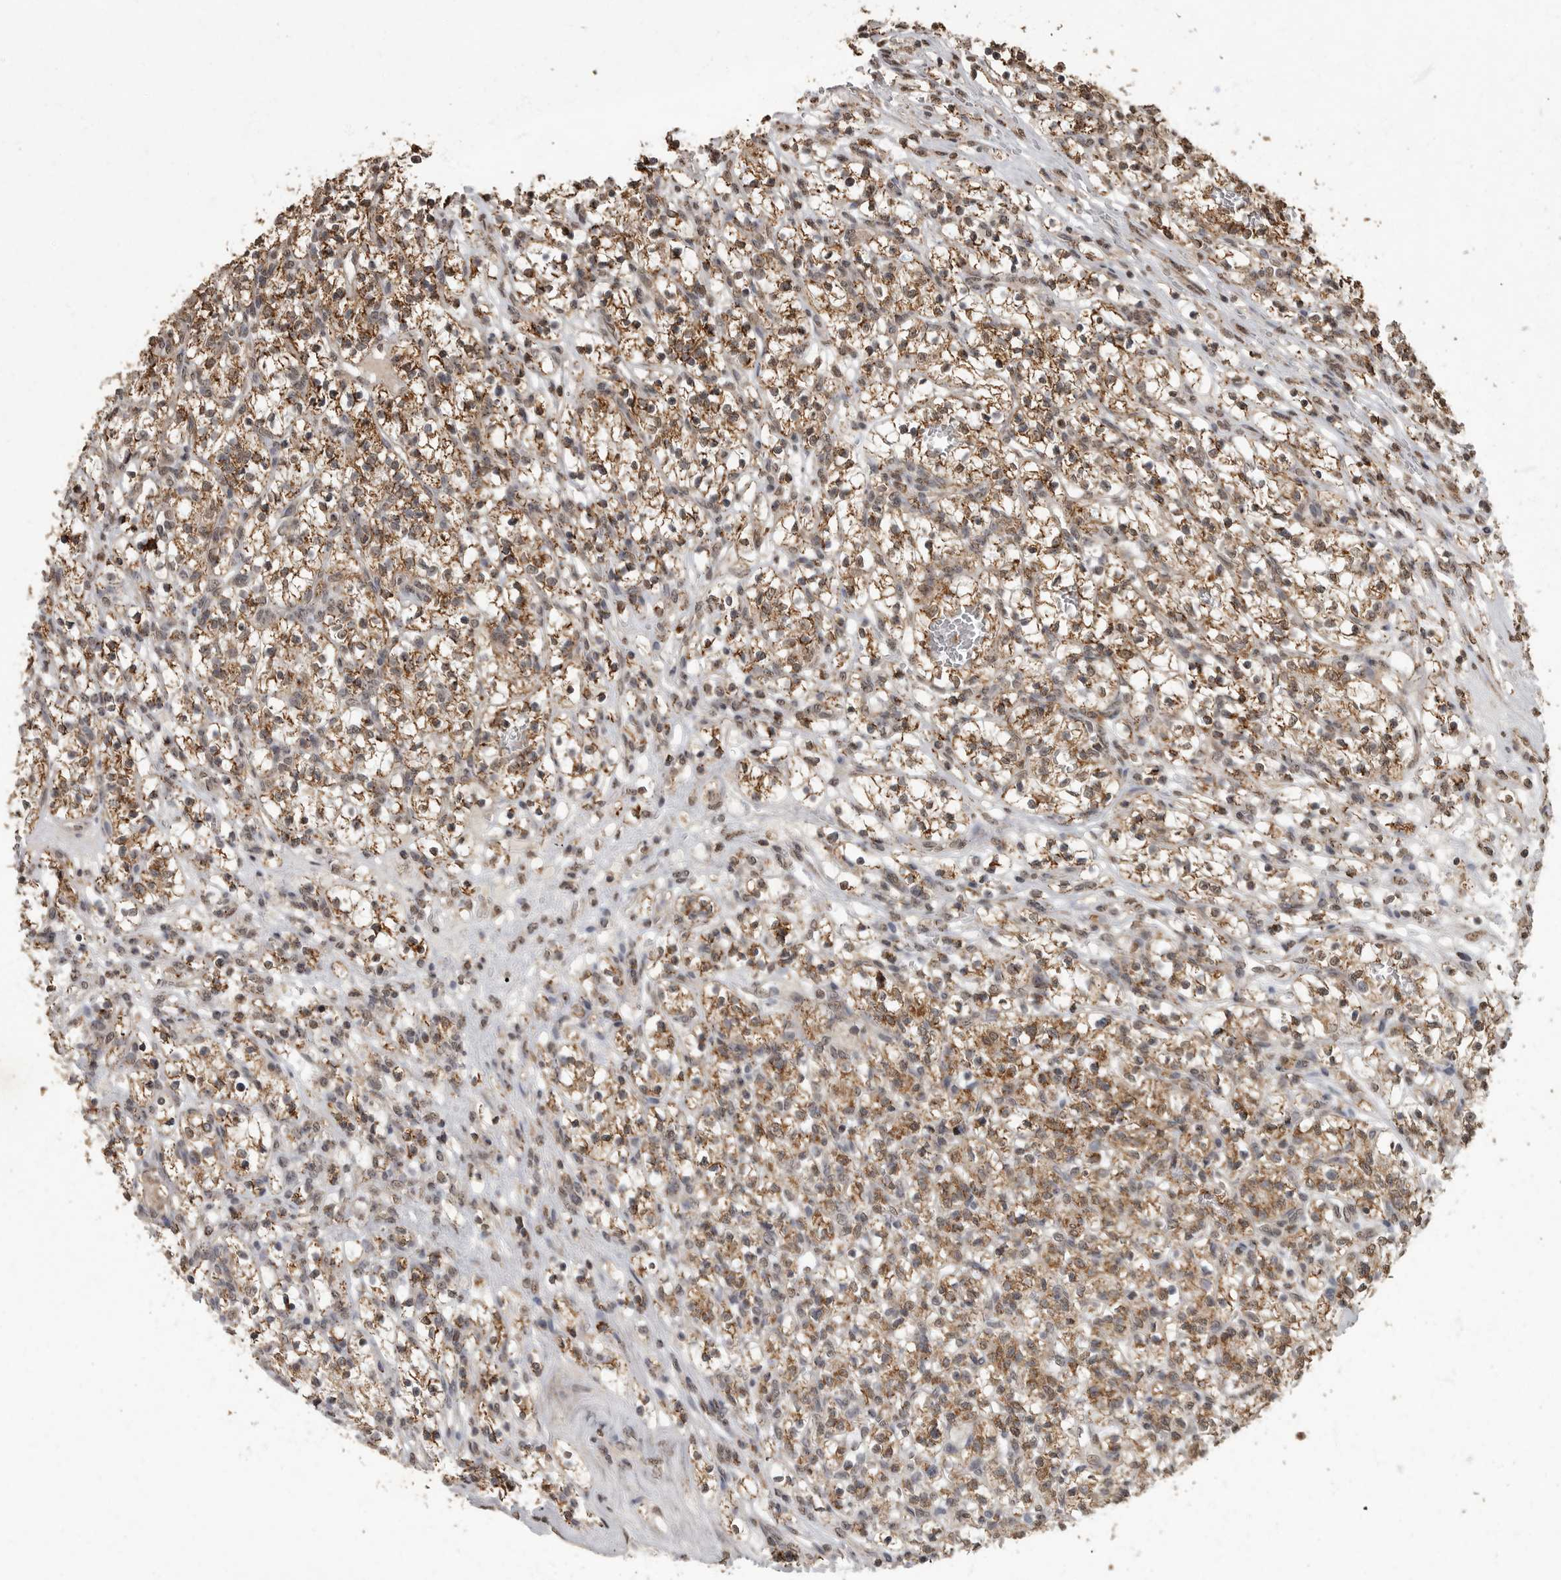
{"staining": {"intensity": "moderate", "quantity": ">75%", "location": "cytoplasmic/membranous"}, "tissue": "renal cancer", "cell_type": "Tumor cells", "image_type": "cancer", "snomed": [{"axis": "morphology", "description": "Adenocarcinoma, NOS"}, {"axis": "topography", "description": "Kidney"}], "caption": "Adenocarcinoma (renal) was stained to show a protein in brown. There is medium levels of moderate cytoplasmic/membranous staining in approximately >75% of tumor cells.", "gene": "MAFG", "patient": {"sex": "female", "age": 57}}